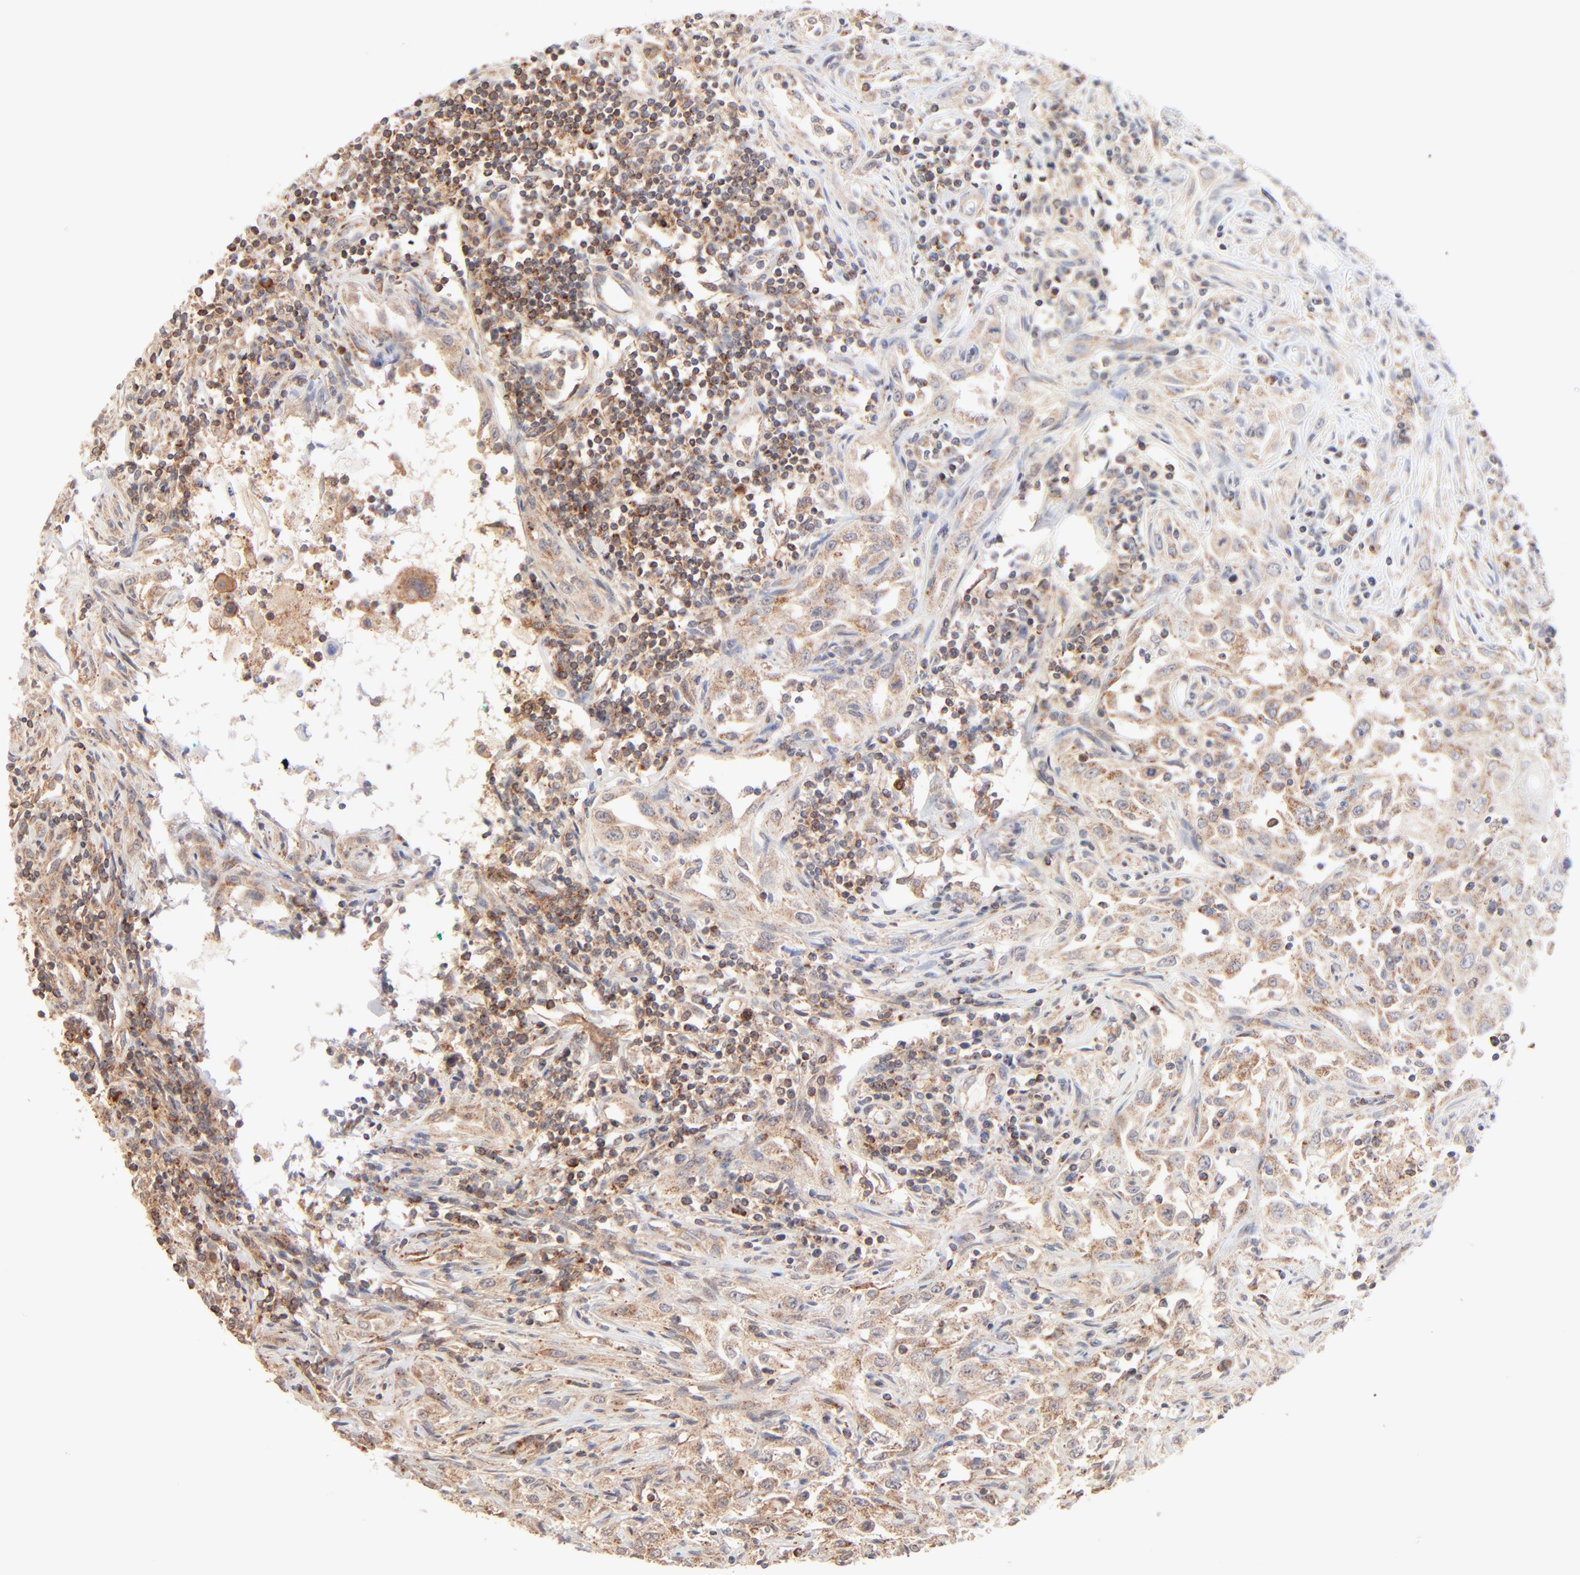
{"staining": {"intensity": "weak", "quantity": ">75%", "location": "cytoplasmic/membranous"}, "tissue": "head and neck cancer", "cell_type": "Tumor cells", "image_type": "cancer", "snomed": [{"axis": "morphology", "description": "Squamous cell carcinoma, NOS"}, {"axis": "topography", "description": "Oral tissue"}, {"axis": "topography", "description": "Head-Neck"}], "caption": "This is an image of immunohistochemistry (IHC) staining of head and neck squamous cell carcinoma, which shows weak positivity in the cytoplasmic/membranous of tumor cells.", "gene": "CSPG4", "patient": {"sex": "female", "age": 76}}